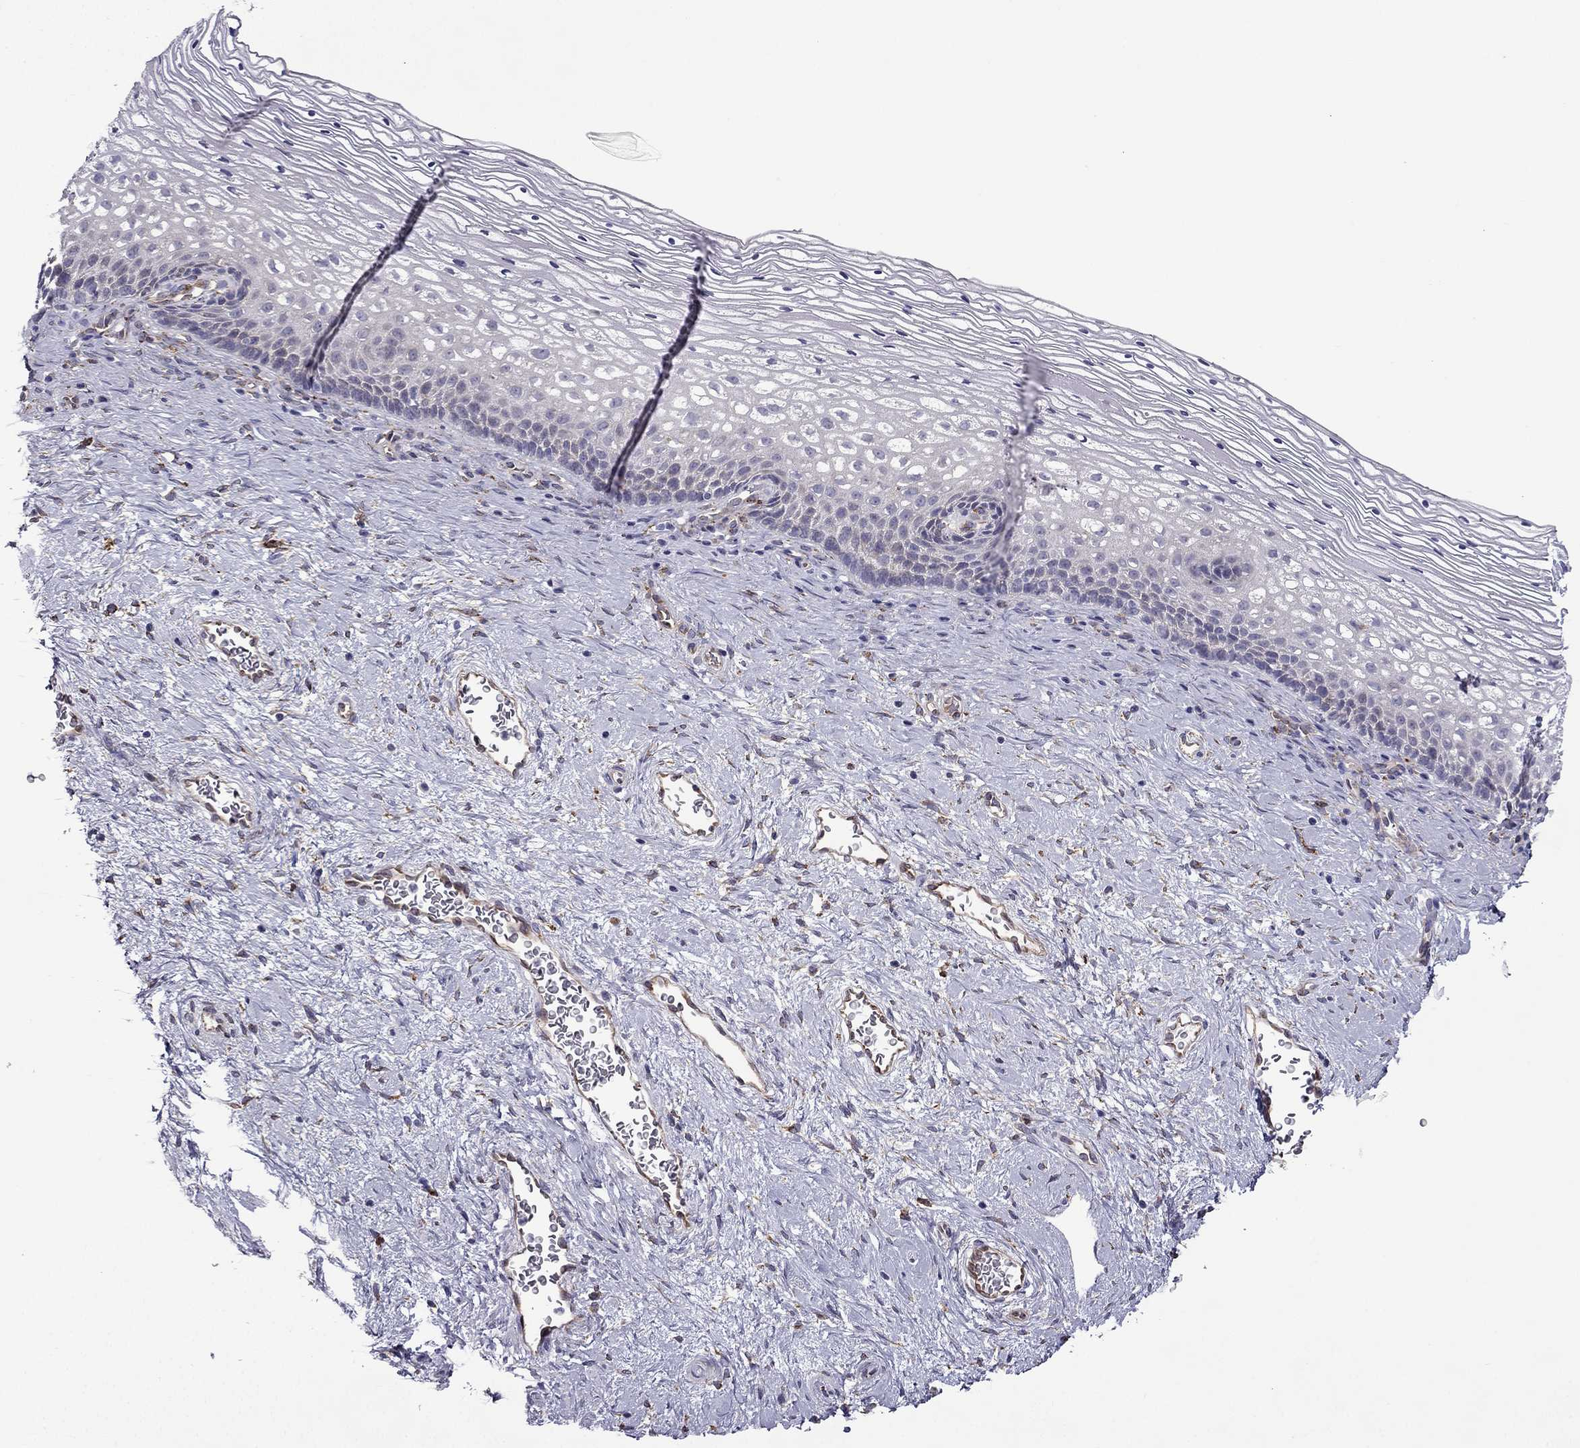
{"staining": {"intensity": "negative", "quantity": "none", "location": "none"}, "tissue": "cervix", "cell_type": "Glandular cells", "image_type": "normal", "snomed": [{"axis": "morphology", "description": "Normal tissue, NOS"}, {"axis": "topography", "description": "Cervix"}], "caption": "Immunohistochemistry of normal human cervix displays no staining in glandular cells. The staining is performed using DAB (3,3'-diaminobenzidine) brown chromogen with nuclei counter-stained in using hematoxylin.", "gene": "IKBIP", "patient": {"sex": "female", "age": 34}}